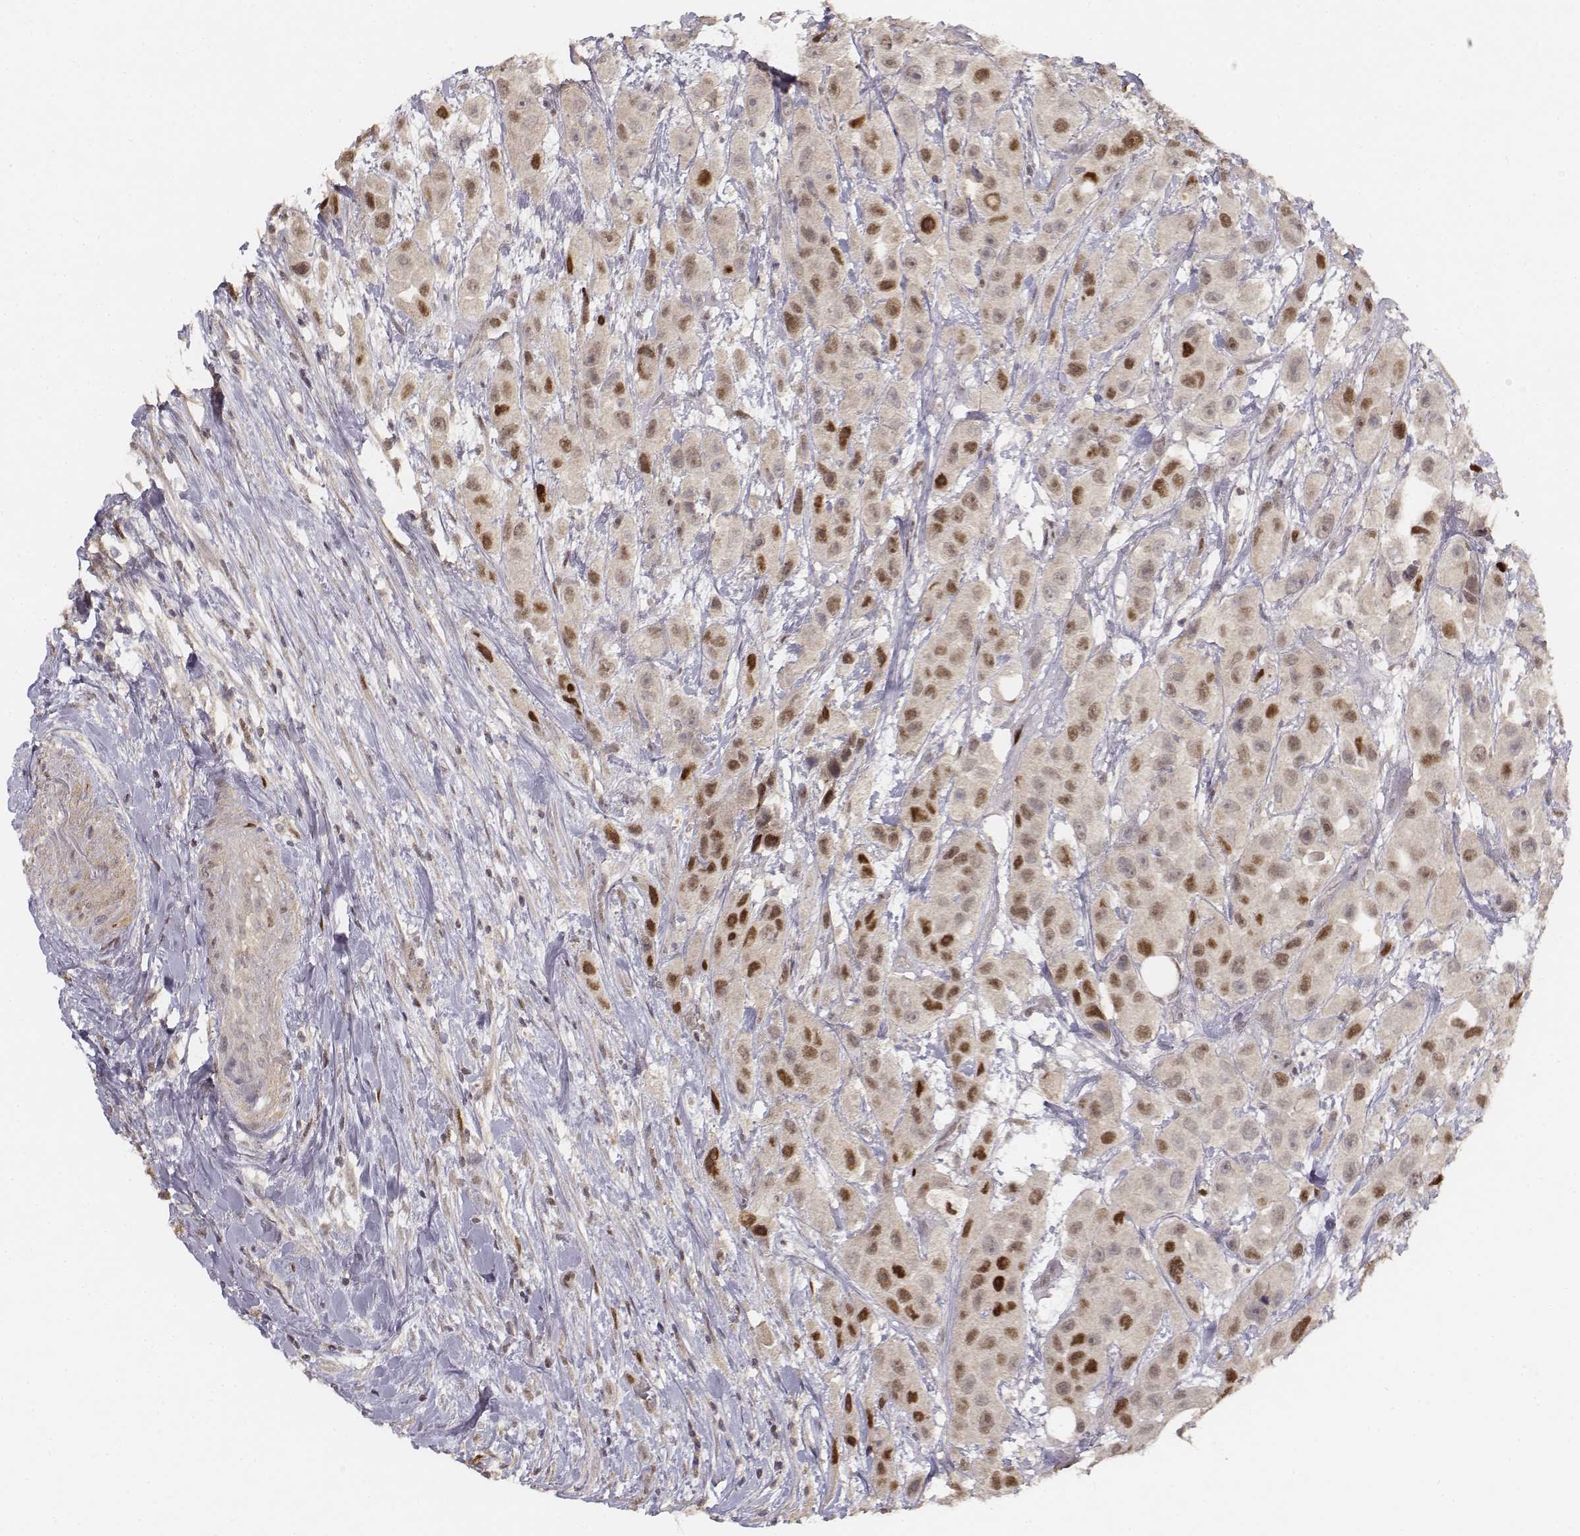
{"staining": {"intensity": "strong", "quantity": "<25%", "location": "nuclear"}, "tissue": "urothelial cancer", "cell_type": "Tumor cells", "image_type": "cancer", "snomed": [{"axis": "morphology", "description": "Urothelial carcinoma, High grade"}, {"axis": "topography", "description": "Urinary bladder"}], "caption": "Protein analysis of high-grade urothelial carcinoma tissue shows strong nuclear positivity in about <25% of tumor cells. (DAB IHC with brightfield microscopy, high magnification).", "gene": "FANCD2", "patient": {"sex": "male", "age": 79}}